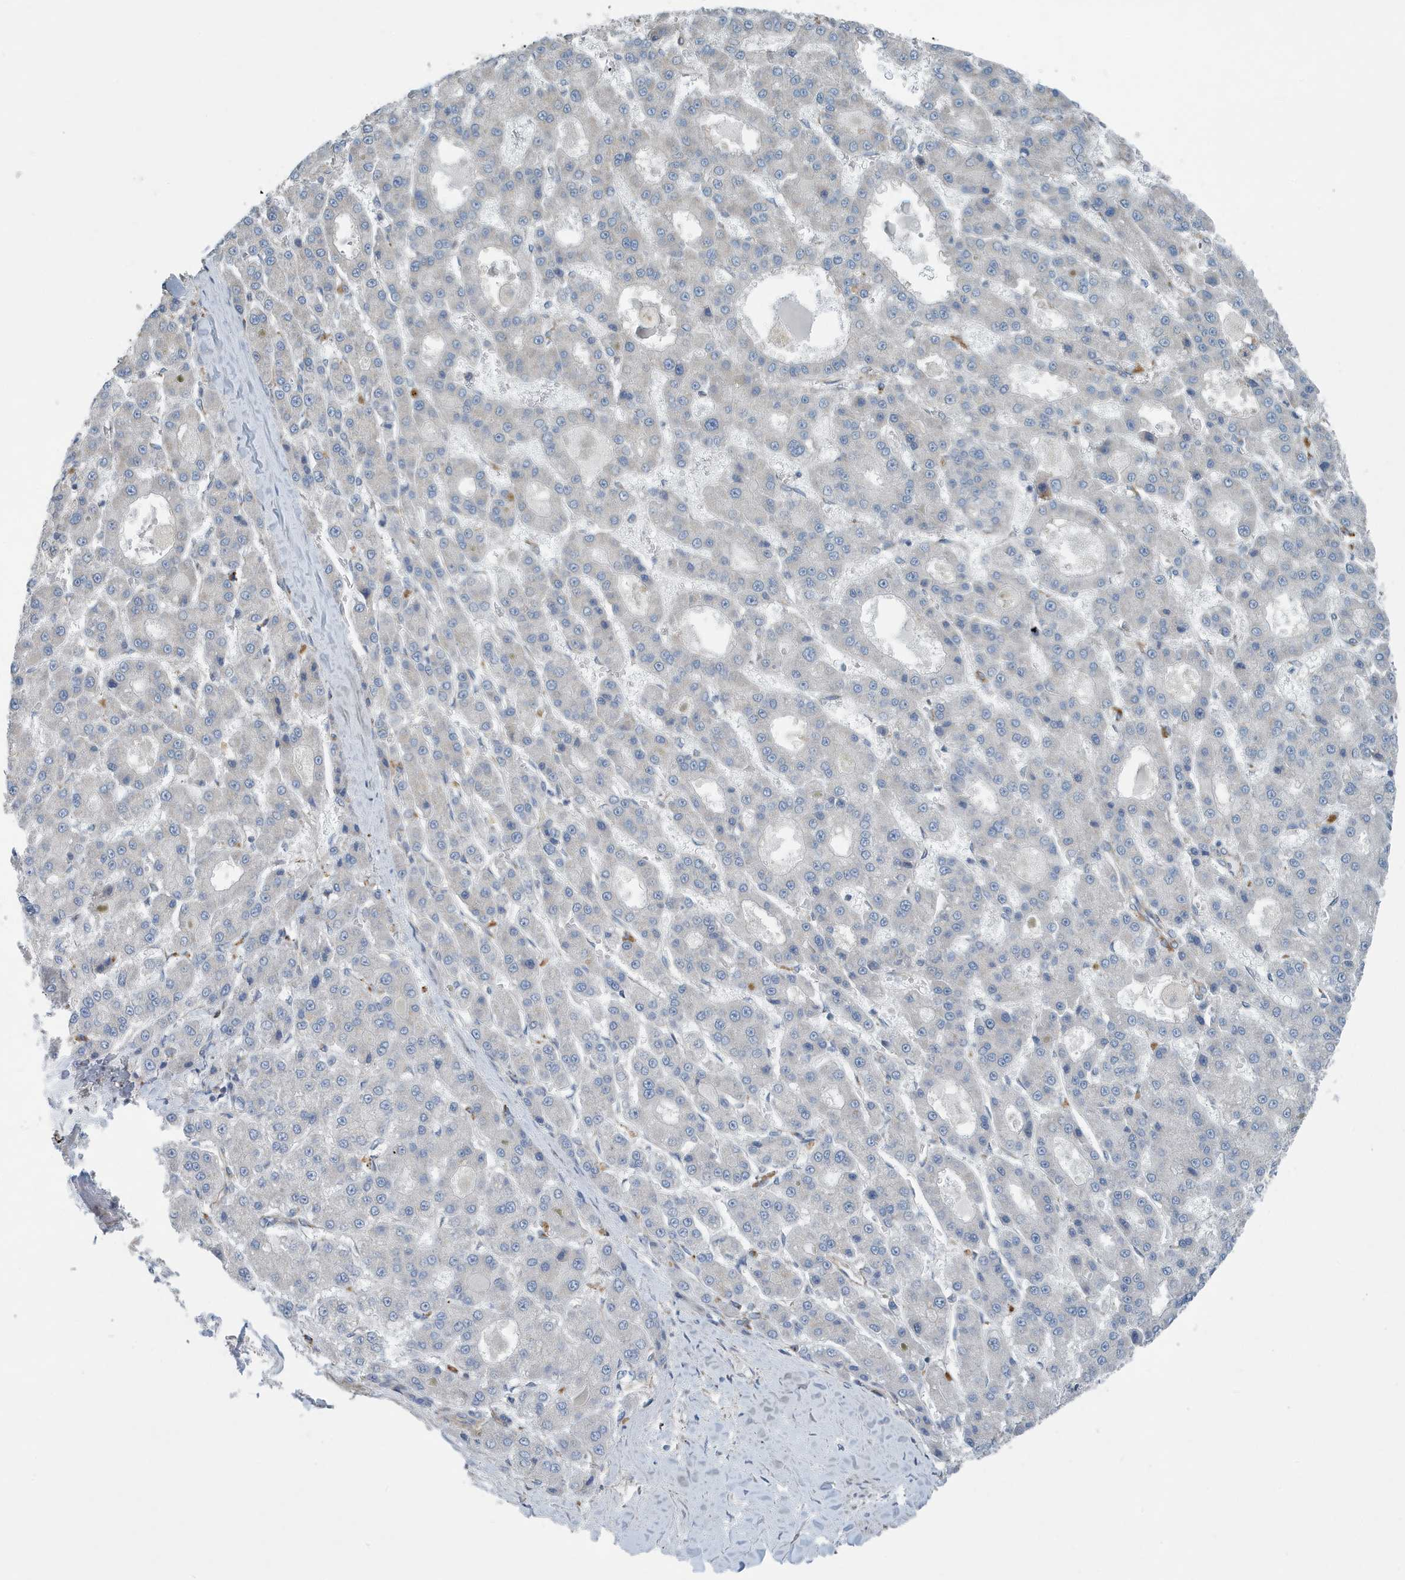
{"staining": {"intensity": "negative", "quantity": "none", "location": "none"}, "tissue": "liver cancer", "cell_type": "Tumor cells", "image_type": "cancer", "snomed": [{"axis": "morphology", "description": "Carcinoma, Hepatocellular, NOS"}, {"axis": "topography", "description": "Liver"}], "caption": "Immunohistochemical staining of liver cancer (hepatocellular carcinoma) reveals no significant positivity in tumor cells.", "gene": "PPM1M", "patient": {"sex": "male", "age": 70}}